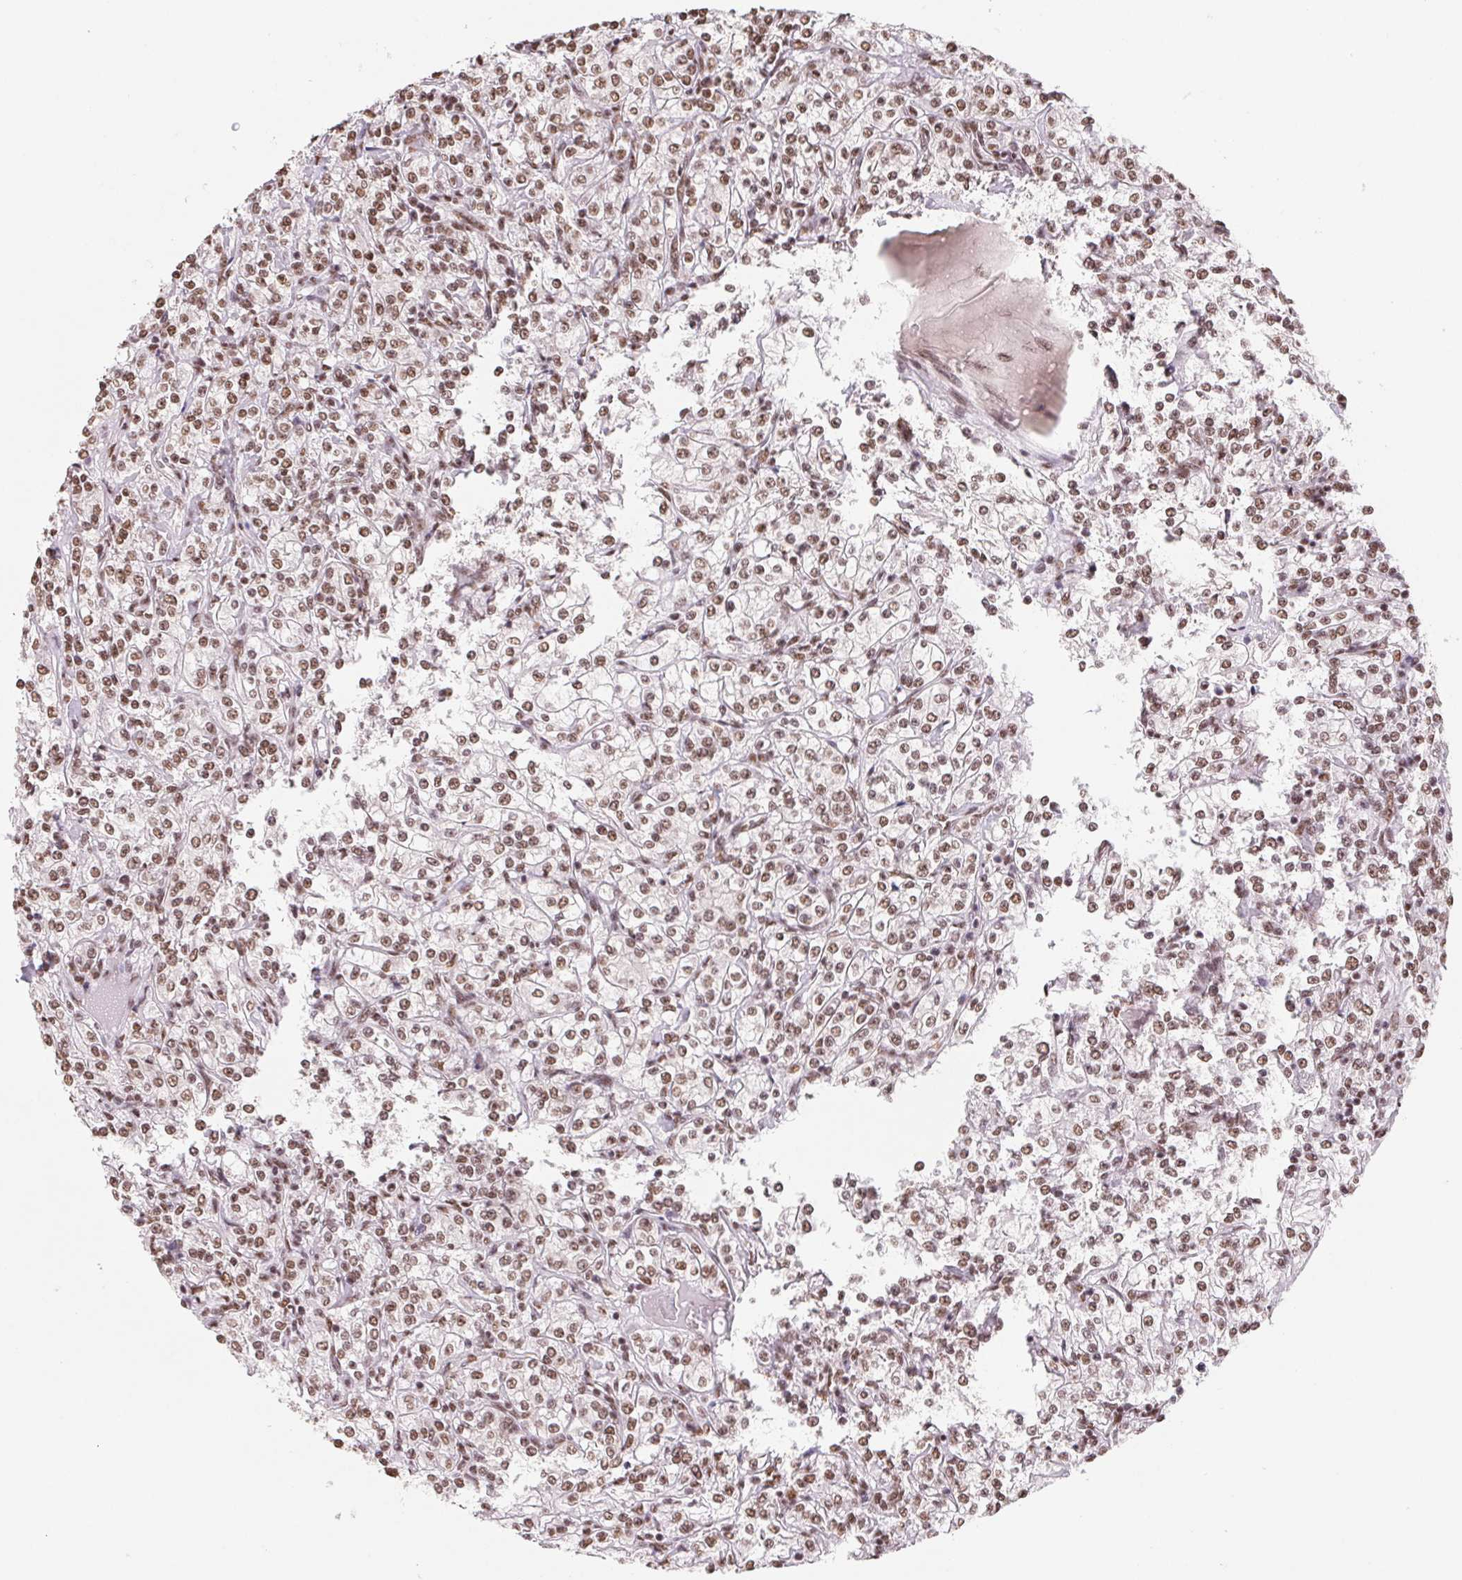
{"staining": {"intensity": "moderate", "quantity": ">75%", "location": "nuclear"}, "tissue": "renal cancer", "cell_type": "Tumor cells", "image_type": "cancer", "snomed": [{"axis": "morphology", "description": "Adenocarcinoma, NOS"}, {"axis": "topography", "description": "Kidney"}], "caption": "Protein expression analysis of human adenocarcinoma (renal) reveals moderate nuclear positivity in about >75% of tumor cells. (Stains: DAB in brown, nuclei in blue, Microscopy: brightfield microscopy at high magnification).", "gene": "SNRPG", "patient": {"sex": "male", "age": 77}}